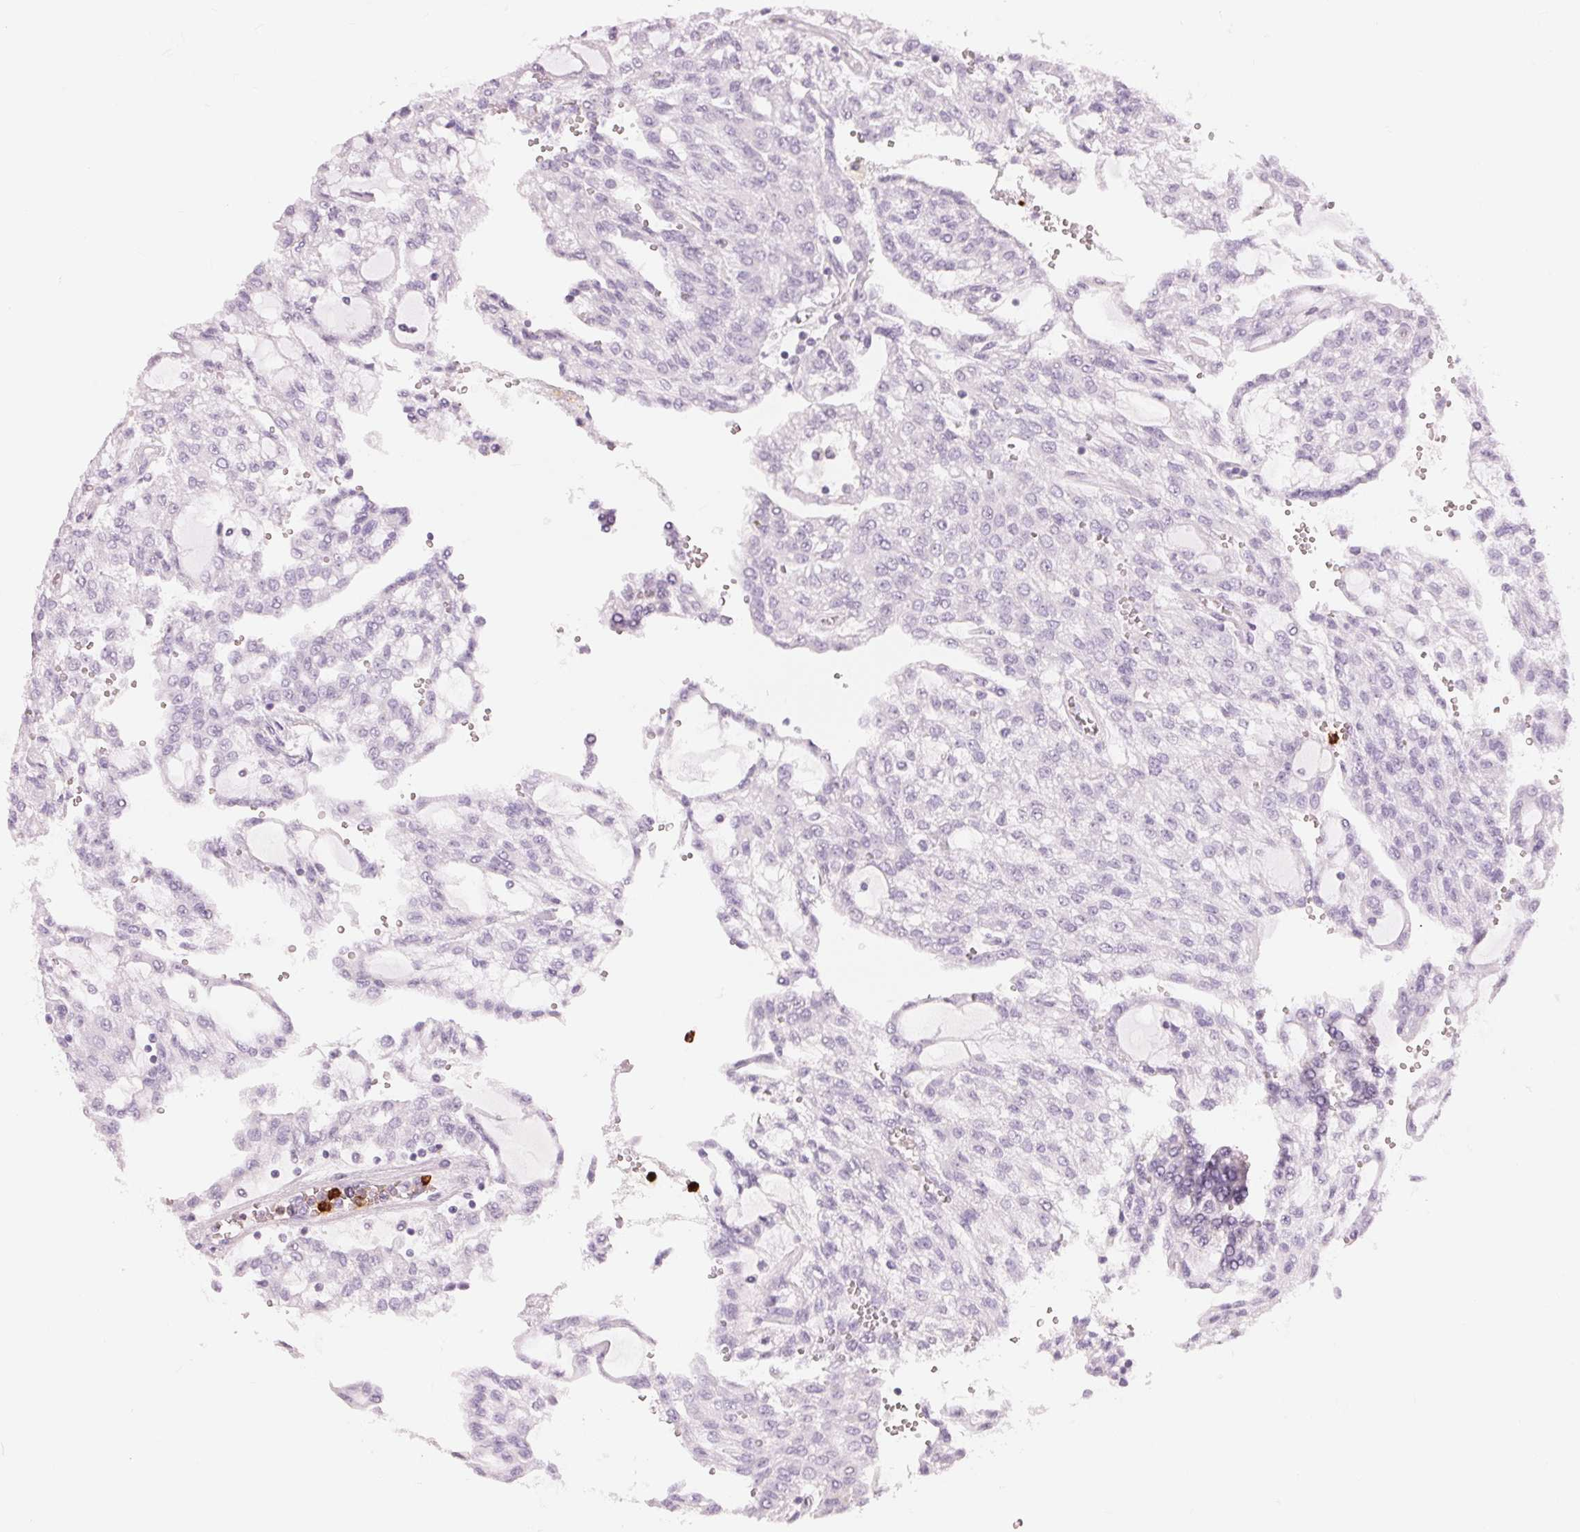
{"staining": {"intensity": "negative", "quantity": "none", "location": "none"}, "tissue": "renal cancer", "cell_type": "Tumor cells", "image_type": "cancer", "snomed": [{"axis": "morphology", "description": "Adenocarcinoma, NOS"}, {"axis": "topography", "description": "Kidney"}], "caption": "Adenocarcinoma (renal) stained for a protein using immunohistochemistry (IHC) displays no positivity tumor cells.", "gene": "KLK7", "patient": {"sex": "male", "age": 63}}